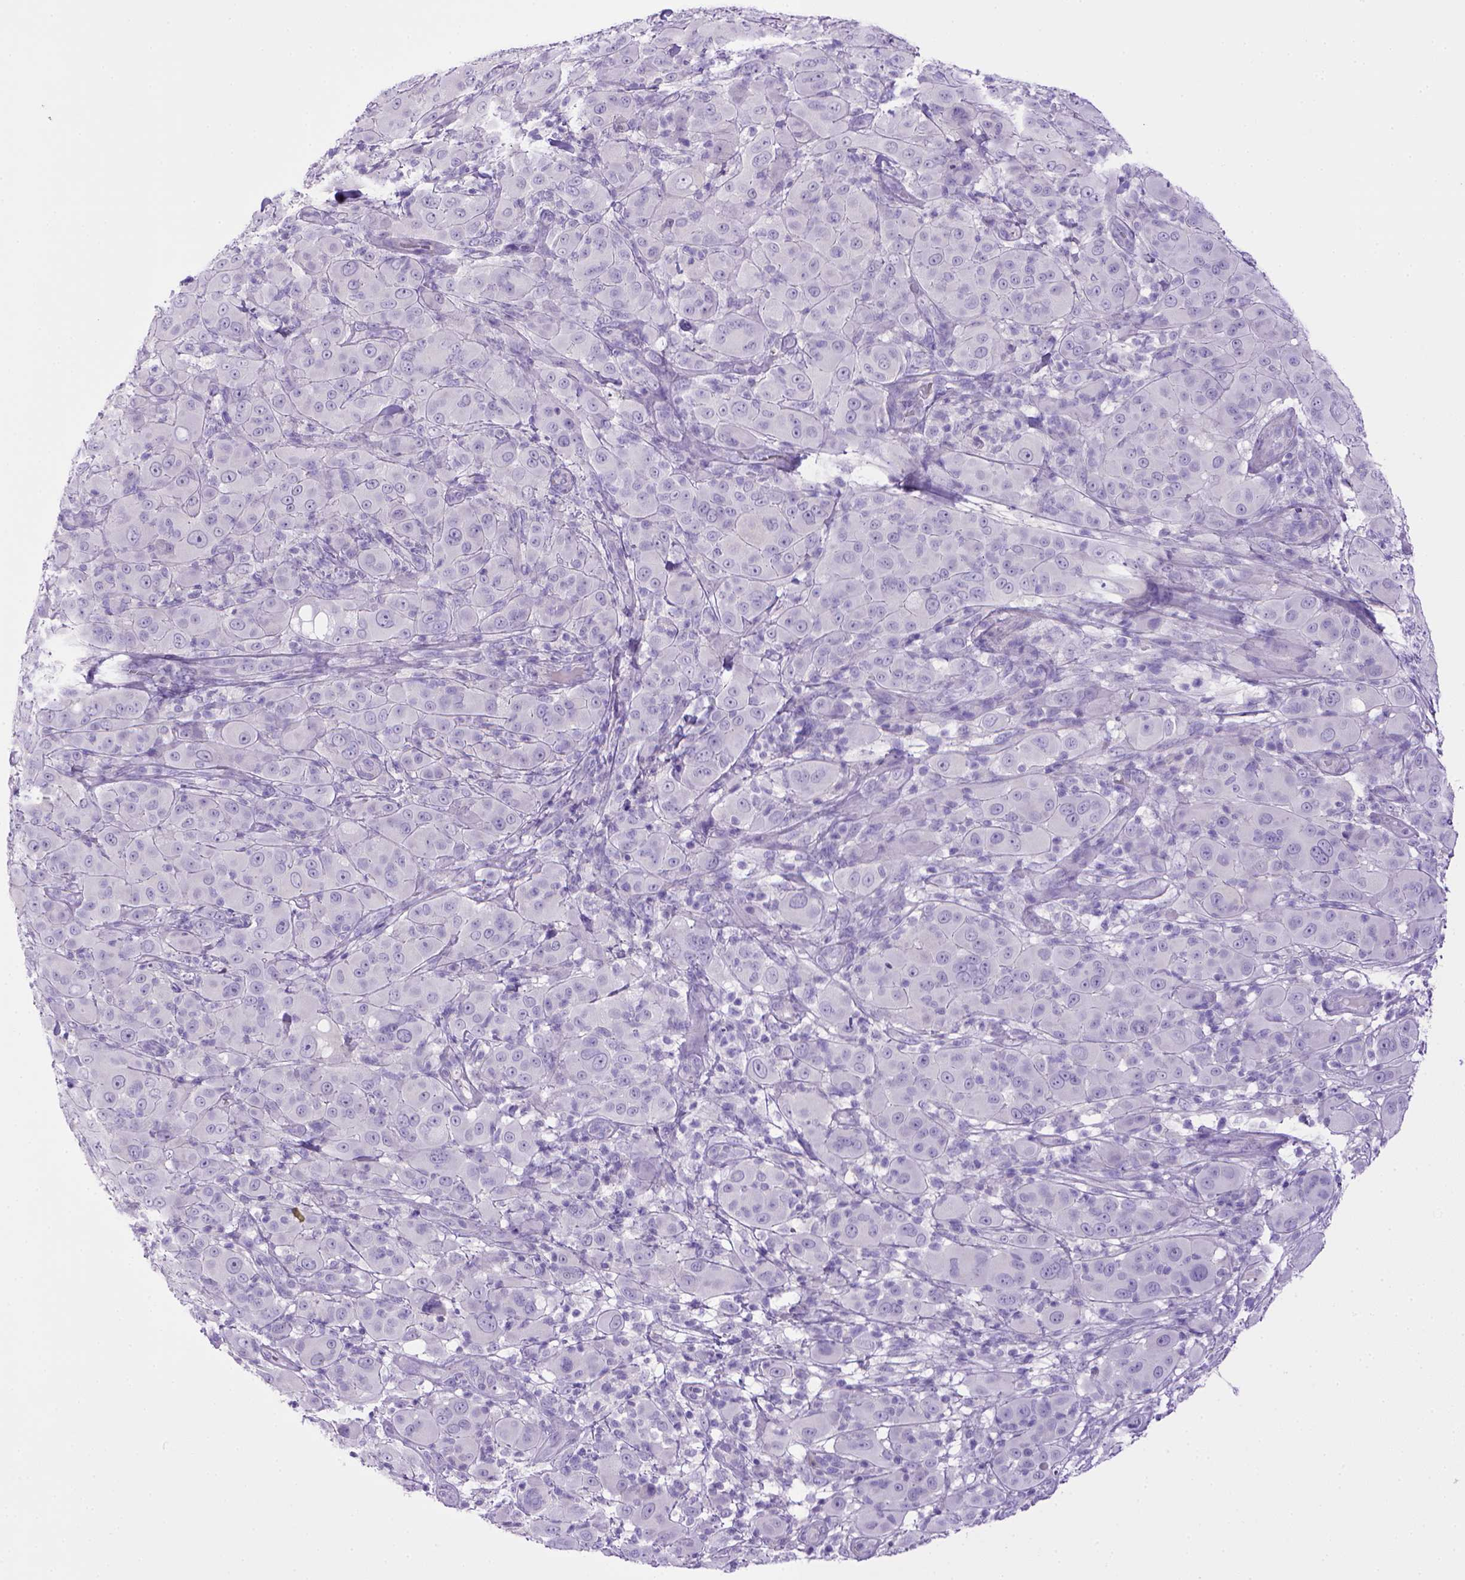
{"staining": {"intensity": "negative", "quantity": "none", "location": "none"}, "tissue": "melanoma", "cell_type": "Tumor cells", "image_type": "cancer", "snomed": [{"axis": "morphology", "description": "Malignant melanoma, NOS"}, {"axis": "topography", "description": "Skin"}], "caption": "DAB immunohistochemical staining of malignant melanoma reveals no significant positivity in tumor cells.", "gene": "BAAT", "patient": {"sex": "female", "age": 87}}